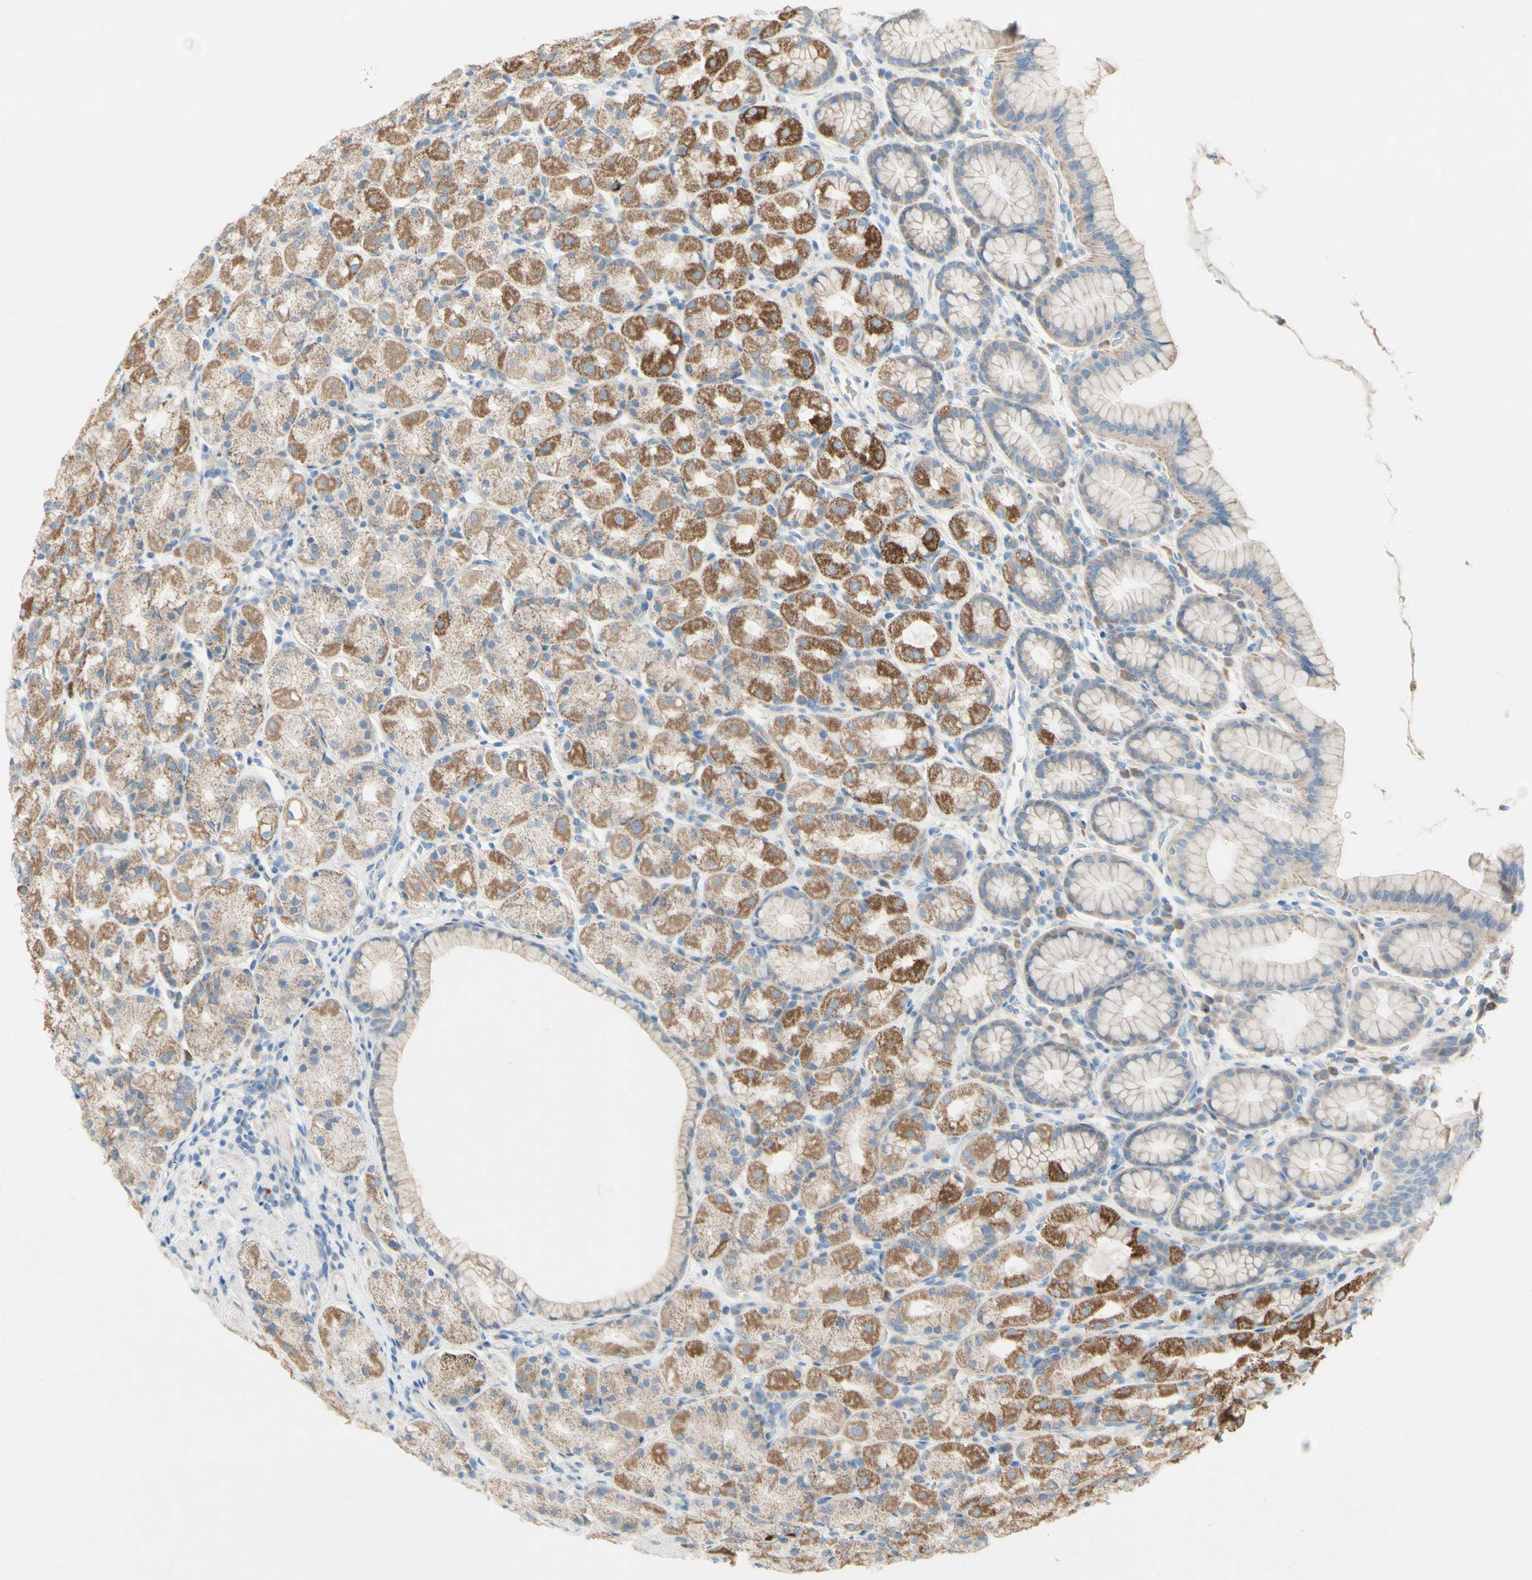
{"staining": {"intensity": "moderate", "quantity": "25%-75%", "location": "cytoplasmic/membranous"}, "tissue": "stomach", "cell_type": "Glandular cells", "image_type": "normal", "snomed": [{"axis": "morphology", "description": "Normal tissue, NOS"}, {"axis": "topography", "description": "Stomach, upper"}], "caption": "Immunohistochemical staining of normal stomach displays moderate cytoplasmic/membranous protein positivity in about 25%-75% of glandular cells.", "gene": "ACADL", "patient": {"sex": "male", "age": 68}}